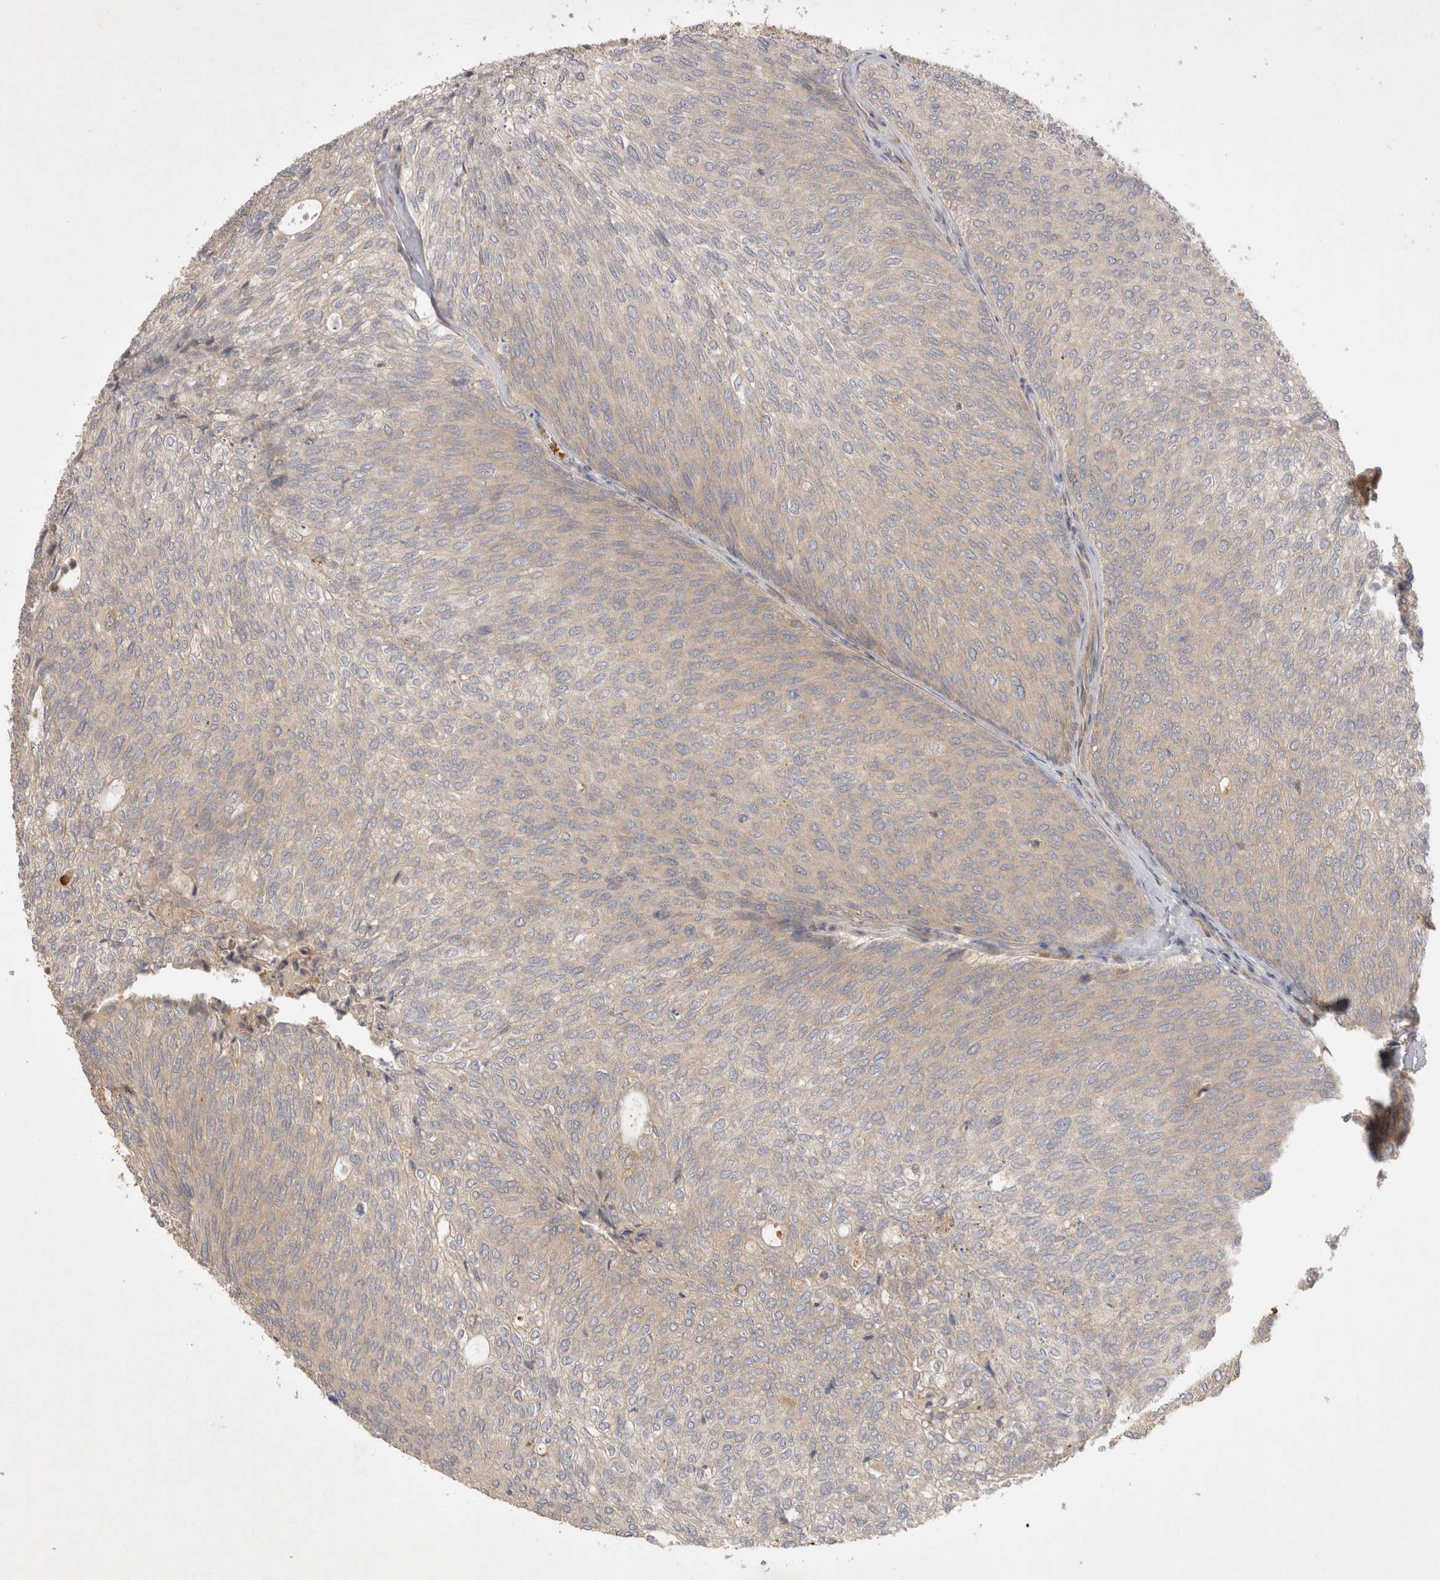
{"staining": {"intensity": "weak", "quantity": "<25%", "location": "cytoplasmic/membranous"}, "tissue": "urothelial cancer", "cell_type": "Tumor cells", "image_type": "cancer", "snomed": [{"axis": "morphology", "description": "Urothelial carcinoma, Low grade"}, {"axis": "topography", "description": "Urinary bladder"}], "caption": "A high-resolution micrograph shows immunohistochemistry (IHC) staining of urothelial cancer, which displays no significant staining in tumor cells.", "gene": "PPP1R42", "patient": {"sex": "female", "age": 79}}